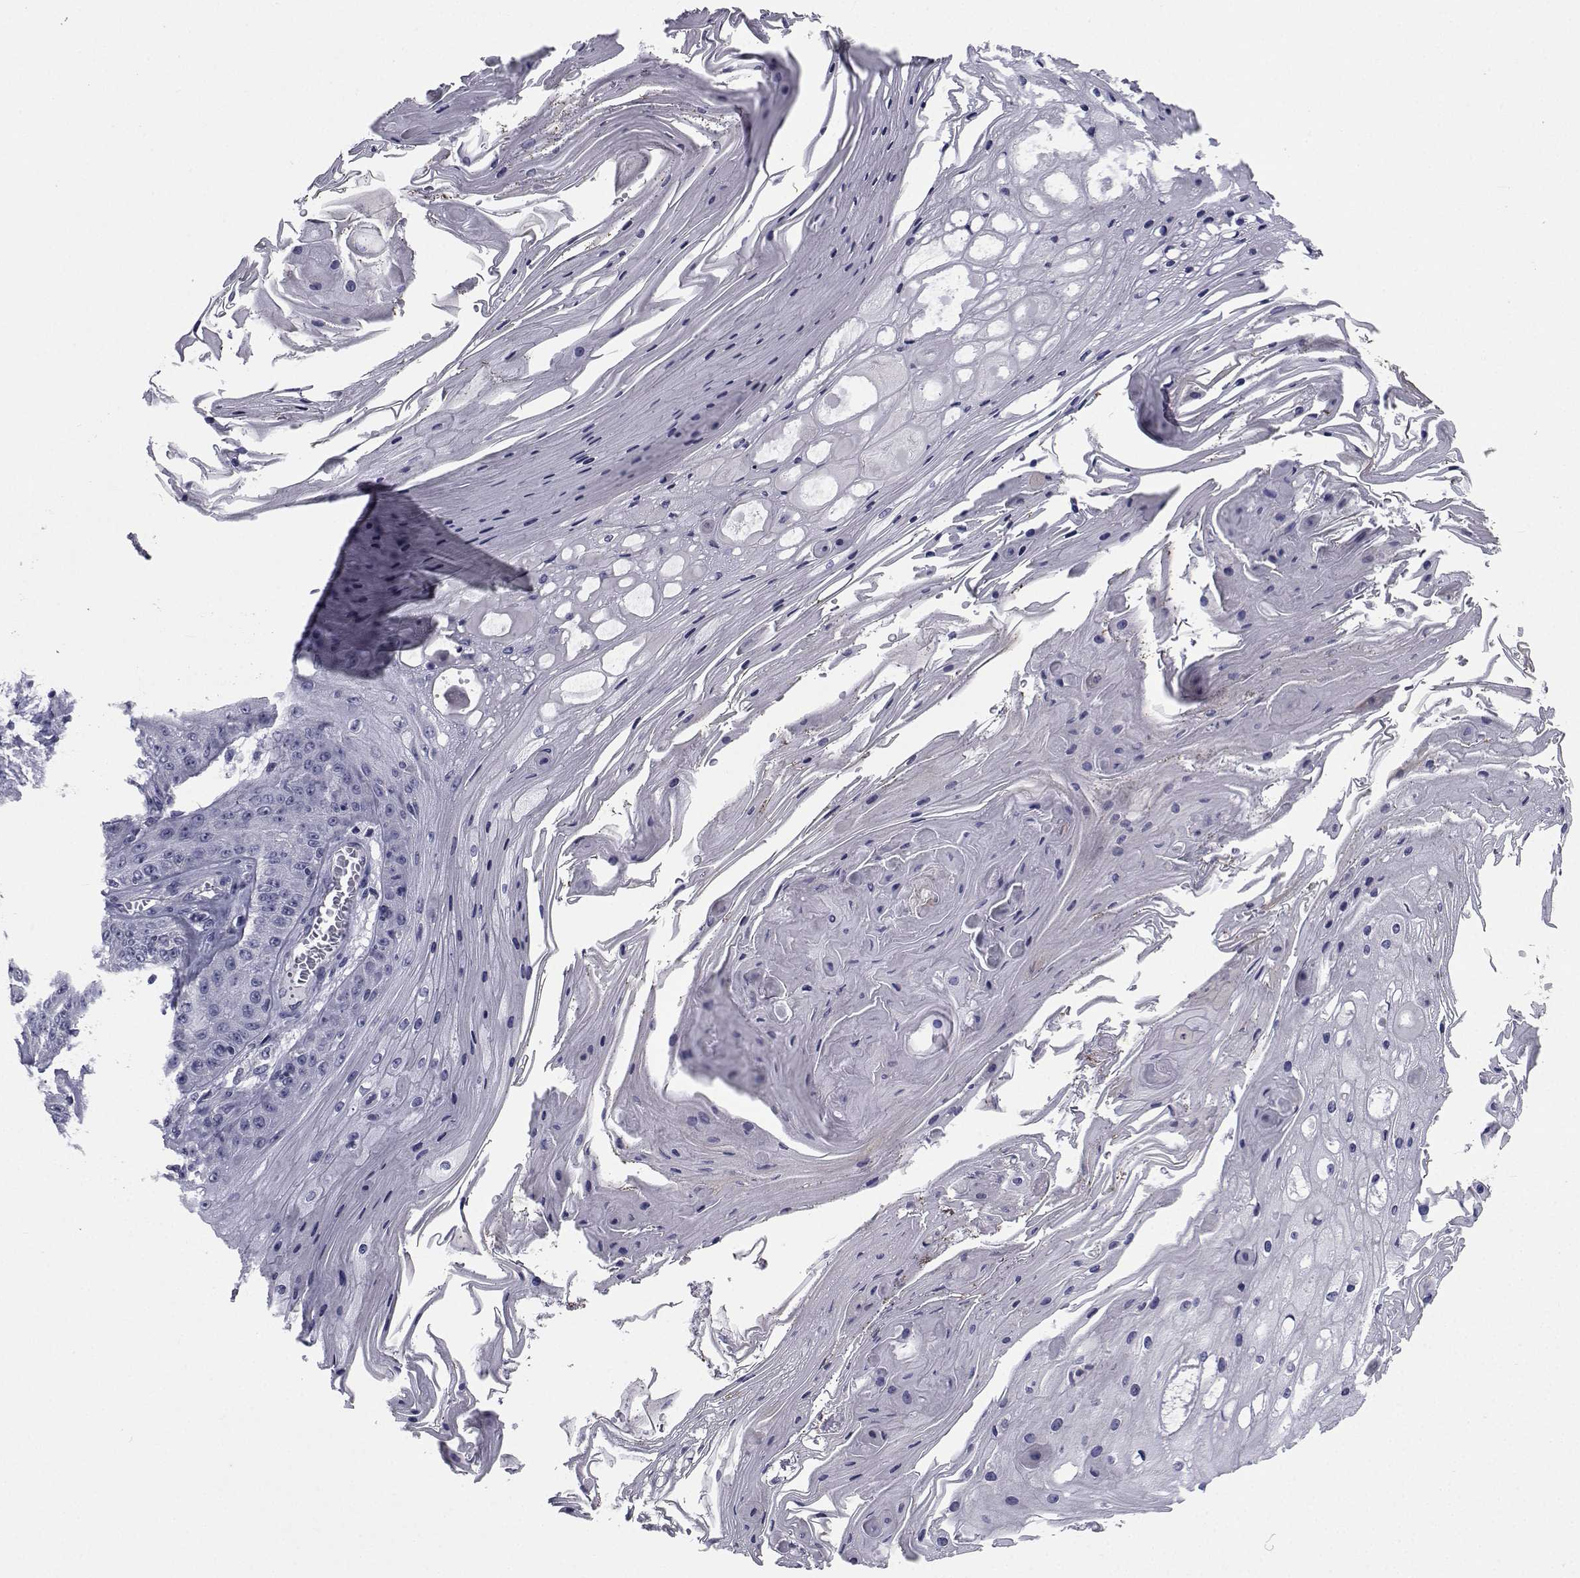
{"staining": {"intensity": "negative", "quantity": "none", "location": "none"}, "tissue": "skin cancer", "cell_type": "Tumor cells", "image_type": "cancer", "snomed": [{"axis": "morphology", "description": "Squamous cell carcinoma, NOS"}, {"axis": "topography", "description": "Skin"}], "caption": "Tumor cells are negative for protein expression in human skin cancer (squamous cell carcinoma).", "gene": "CHRNA1", "patient": {"sex": "male", "age": 70}}